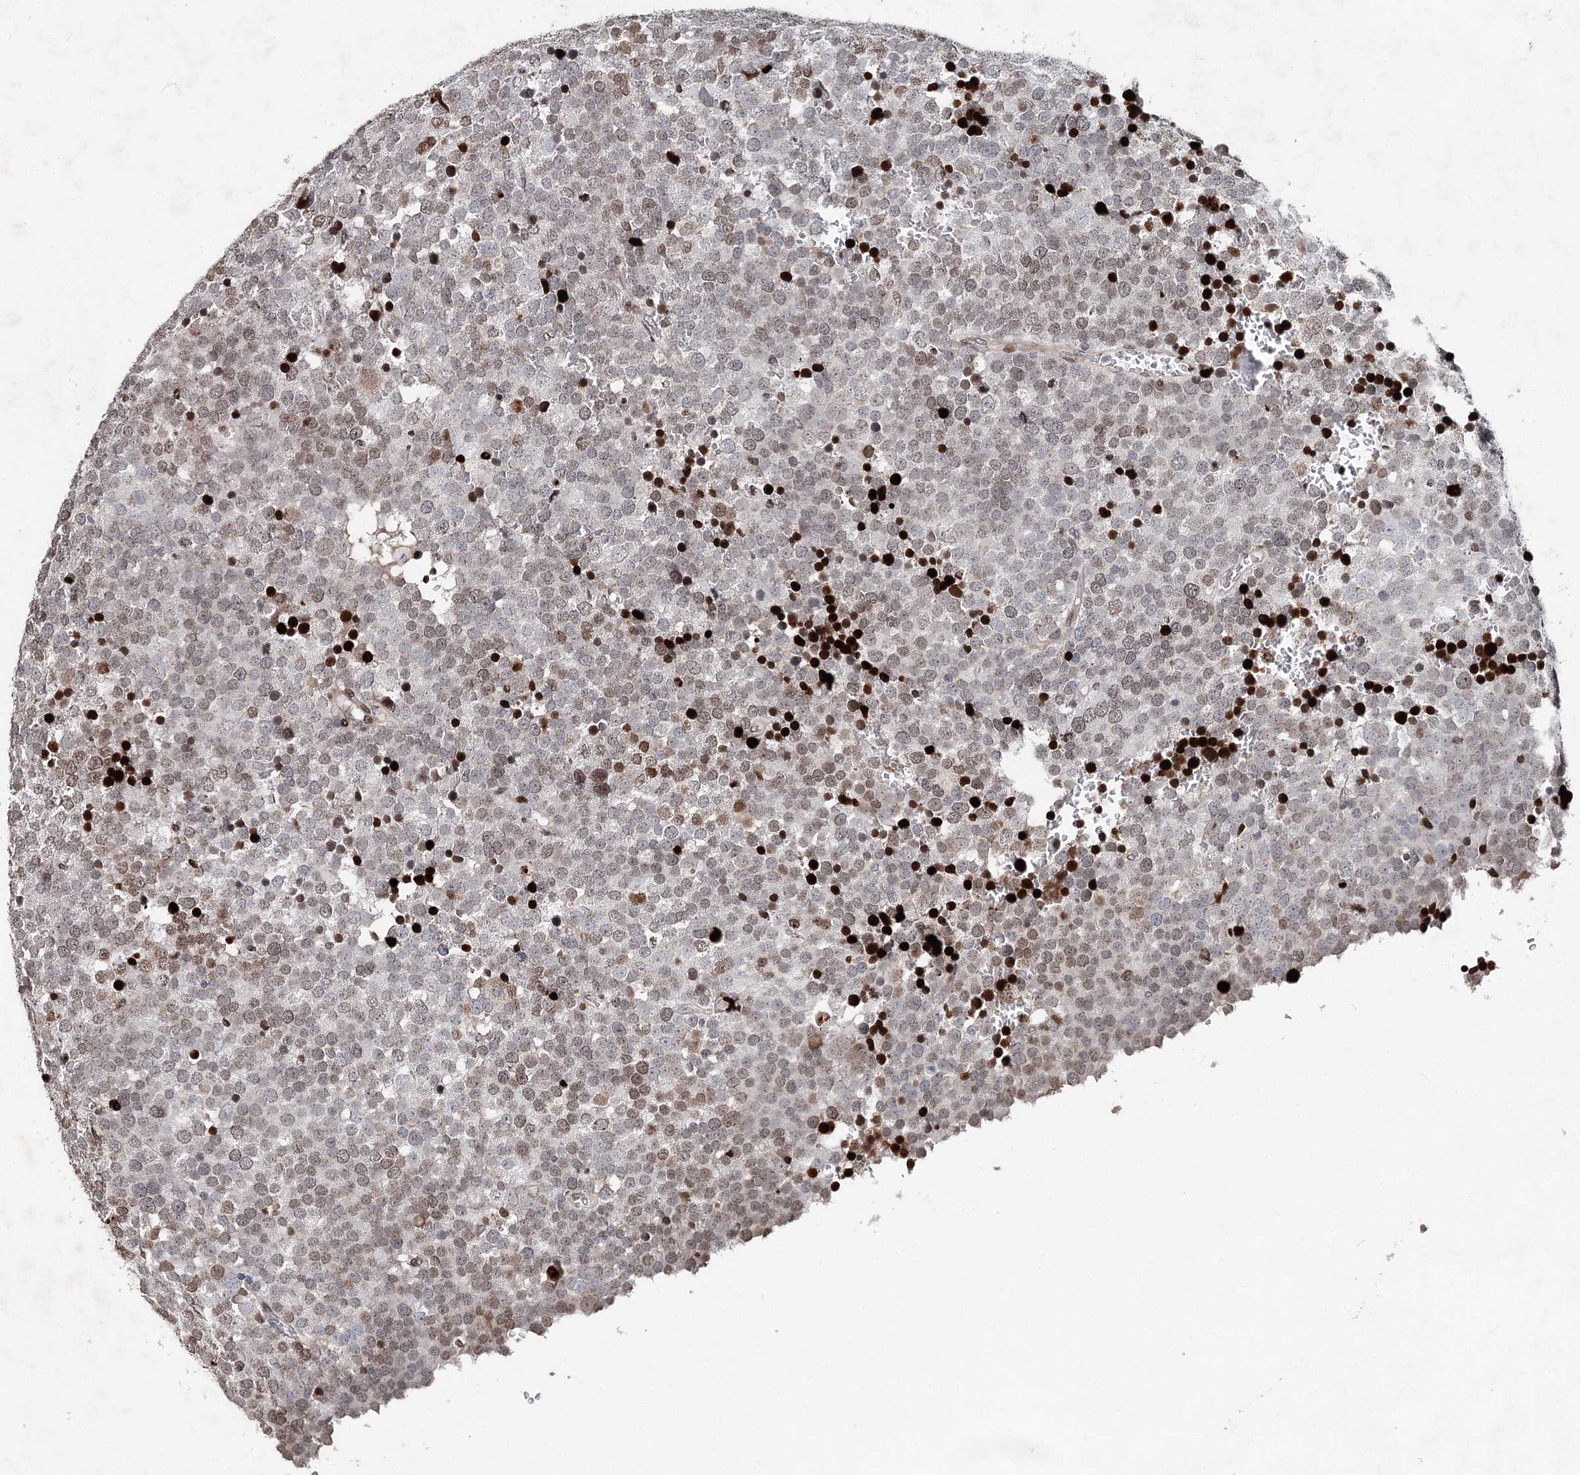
{"staining": {"intensity": "moderate", "quantity": "25%-75%", "location": "nuclear"}, "tissue": "testis cancer", "cell_type": "Tumor cells", "image_type": "cancer", "snomed": [{"axis": "morphology", "description": "Seminoma, NOS"}, {"axis": "topography", "description": "Testis"}], "caption": "Tumor cells show medium levels of moderate nuclear positivity in approximately 25%-75% of cells in human seminoma (testis).", "gene": "FRMD4A", "patient": {"sex": "male", "age": 71}}